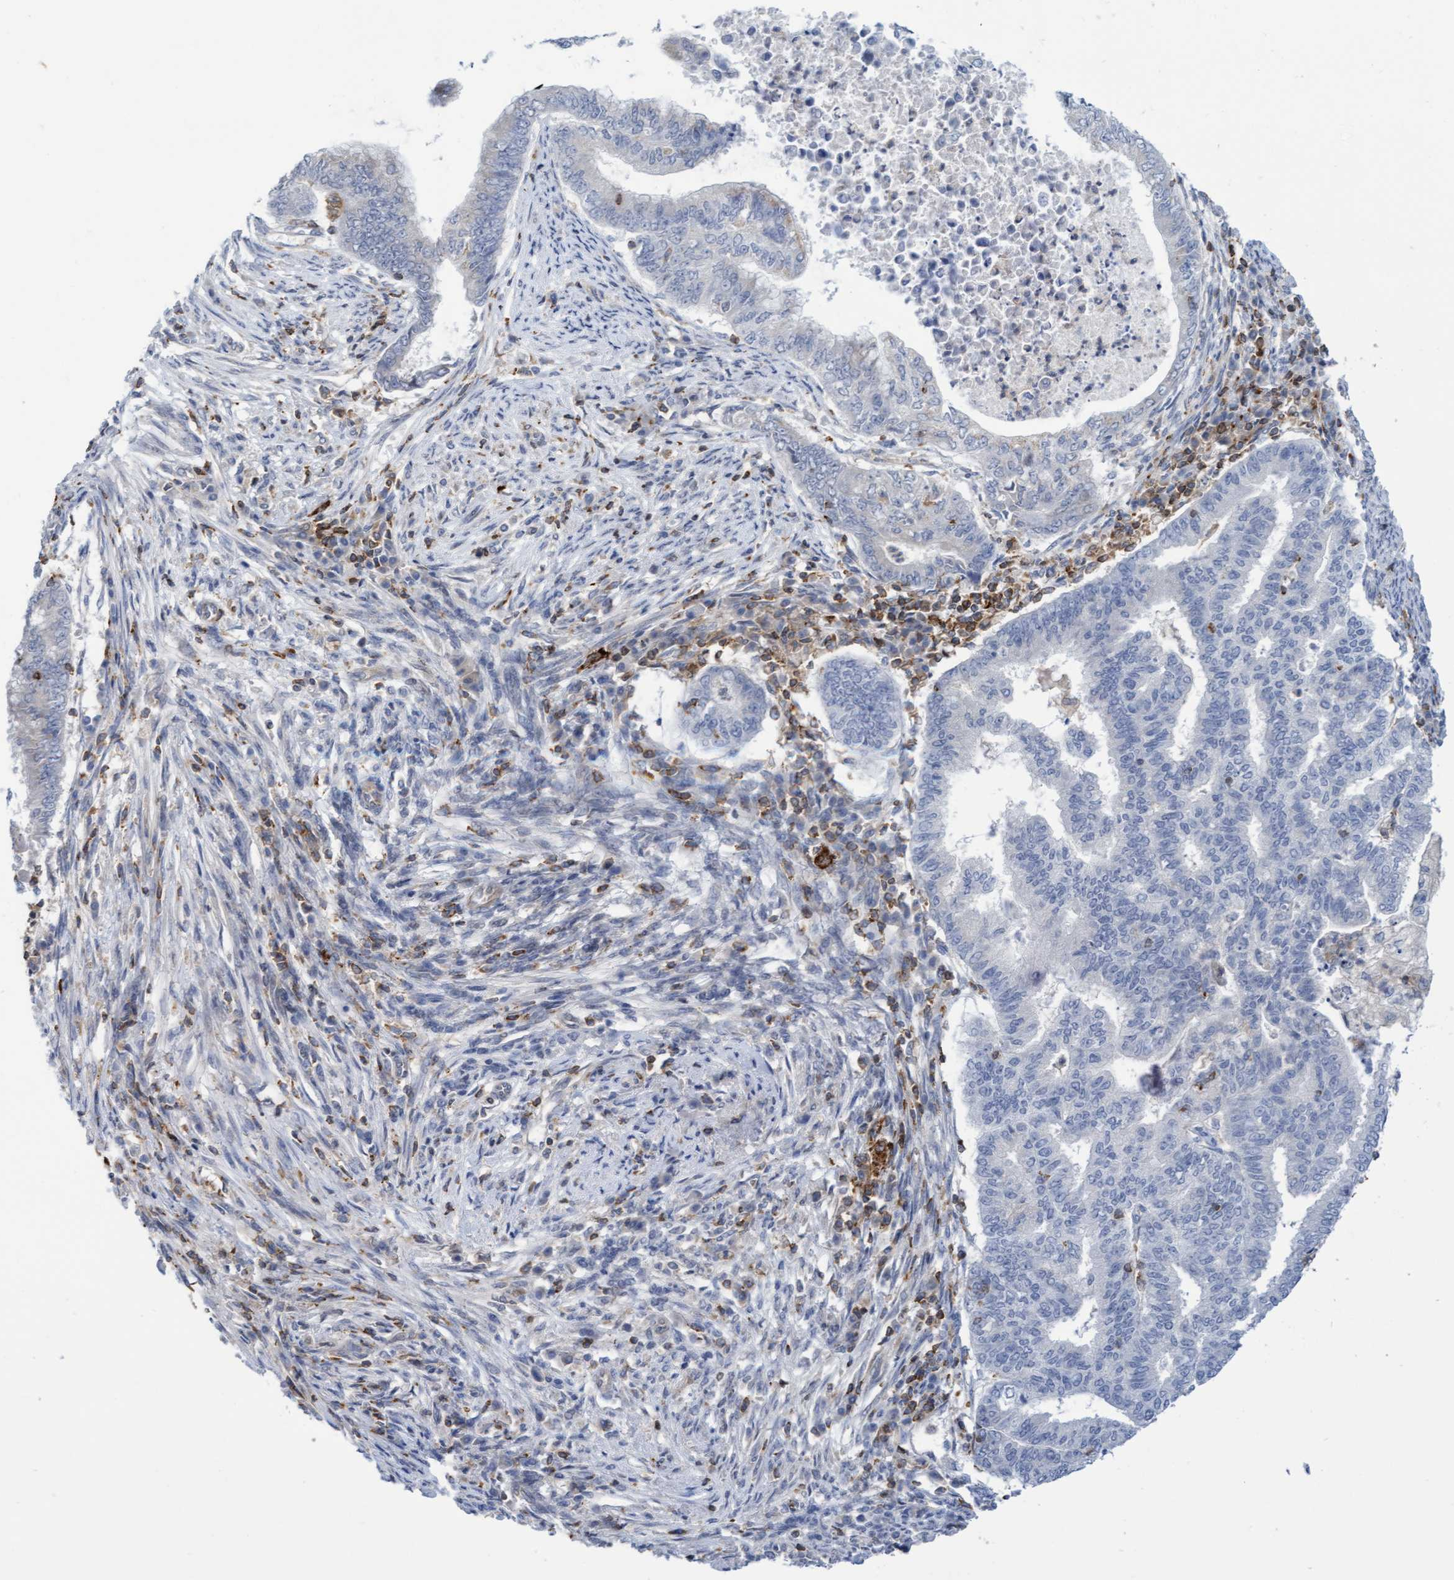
{"staining": {"intensity": "negative", "quantity": "none", "location": "none"}, "tissue": "endometrial cancer", "cell_type": "Tumor cells", "image_type": "cancer", "snomed": [{"axis": "morphology", "description": "Polyp, NOS"}, {"axis": "morphology", "description": "Adenocarcinoma, NOS"}, {"axis": "morphology", "description": "Adenoma, NOS"}, {"axis": "topography", "description": "Endometrium"}], "caption": "Immunohistochemical staining of endometrial cancer (adenoma) demonstrates no significant staining in tumor cells.", "gene": "FNBP1", "patient": {"sex": "female", "age": 79}}